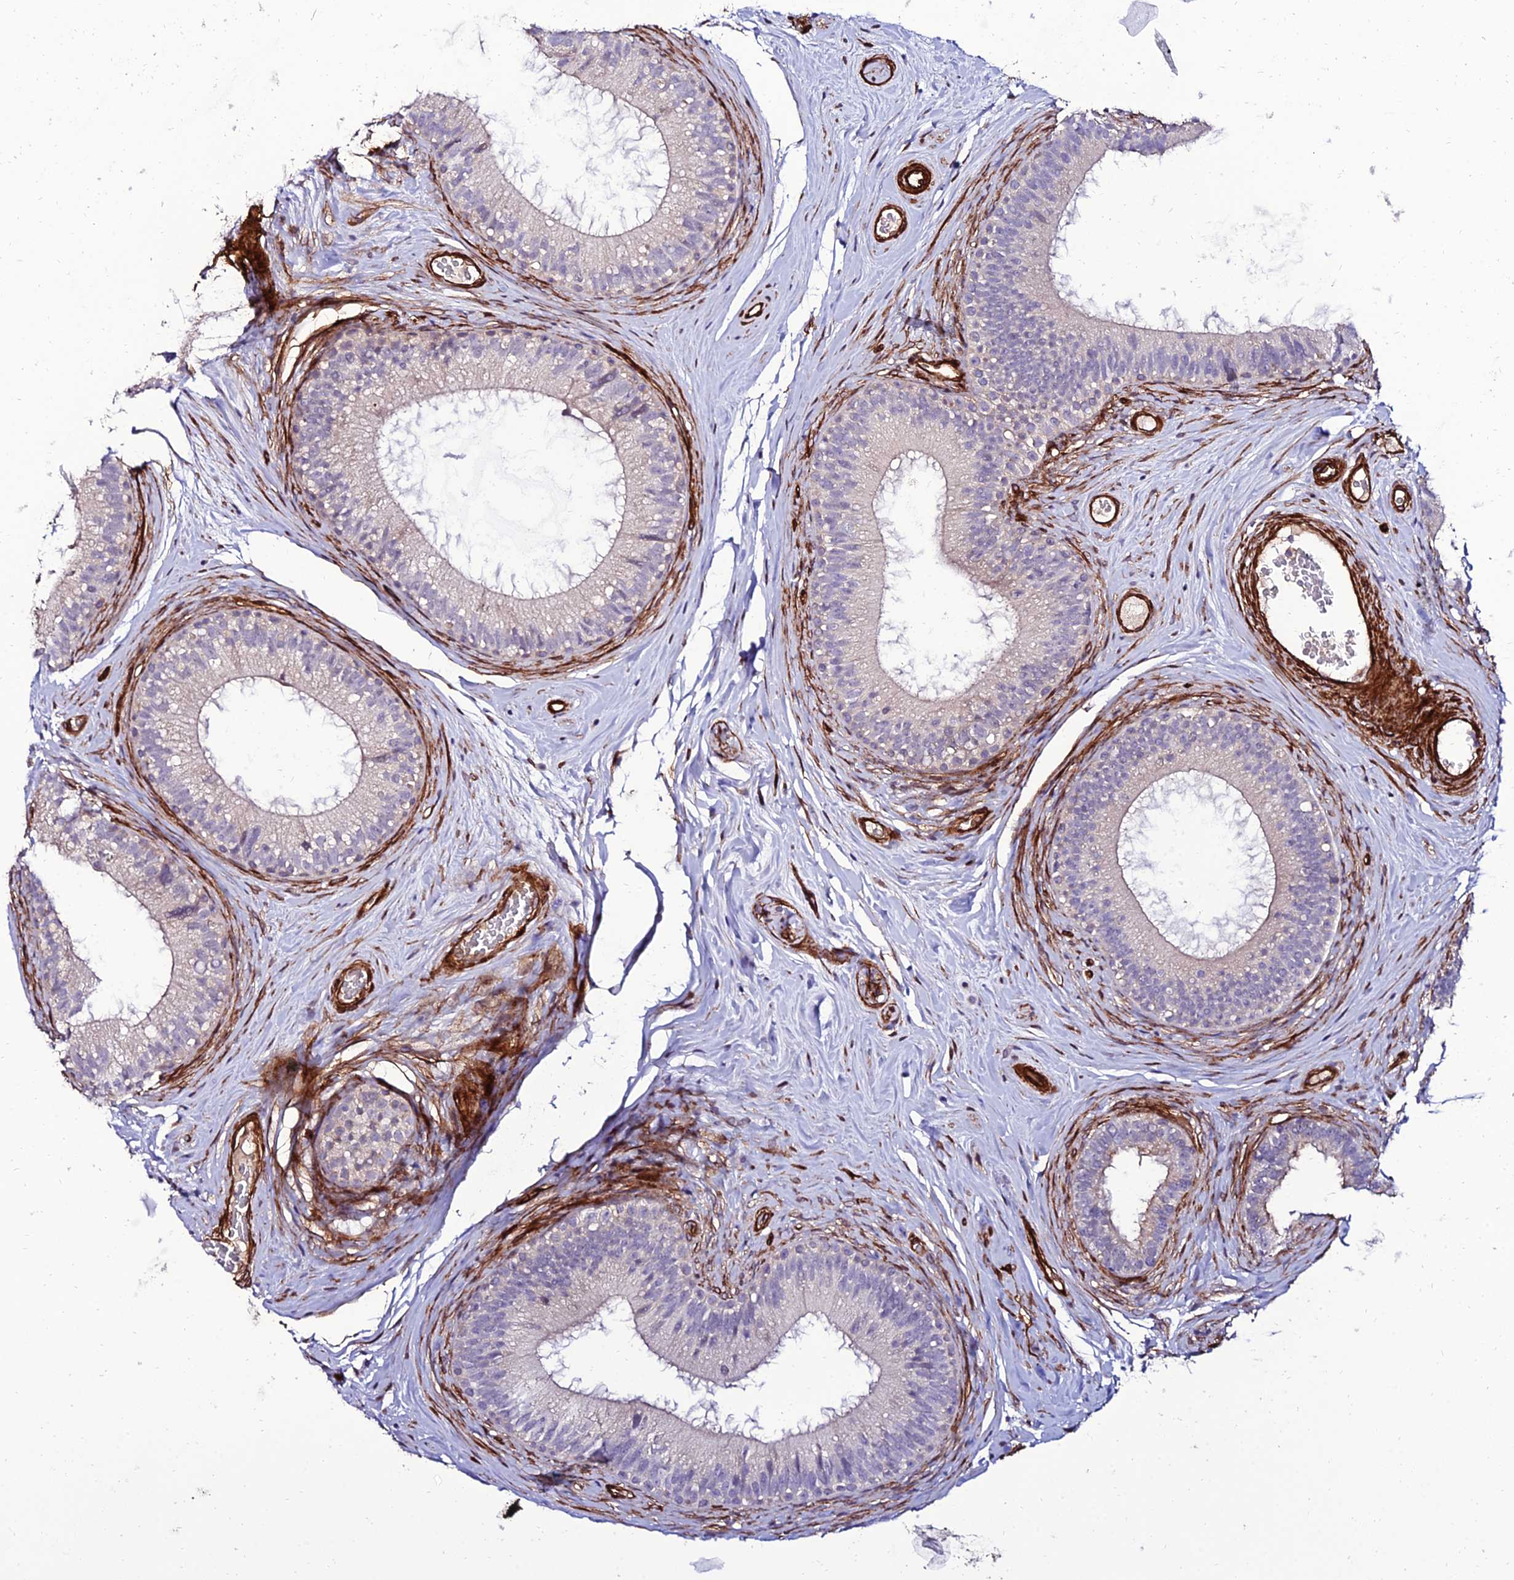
{"staining": {"intensity": "negative", "quantity": "none", "location": "none"}, "tissue": "epididymis", "cell_type": "Glandular cells", "image_type": "normal", "snomed": [{"axis": "morphology", "description": "Normal tissue, NOS"}, {"axis": "topography", "description": "Epididymis"}], "caption": "Immunohistochemical staining of normal epididymis reveals no significant expression in glandular cells. (DAB IHC with hematoxylin counter stain).", "gene": "ALDH3B2", "patient": {"sex": "male", "age": 33}}